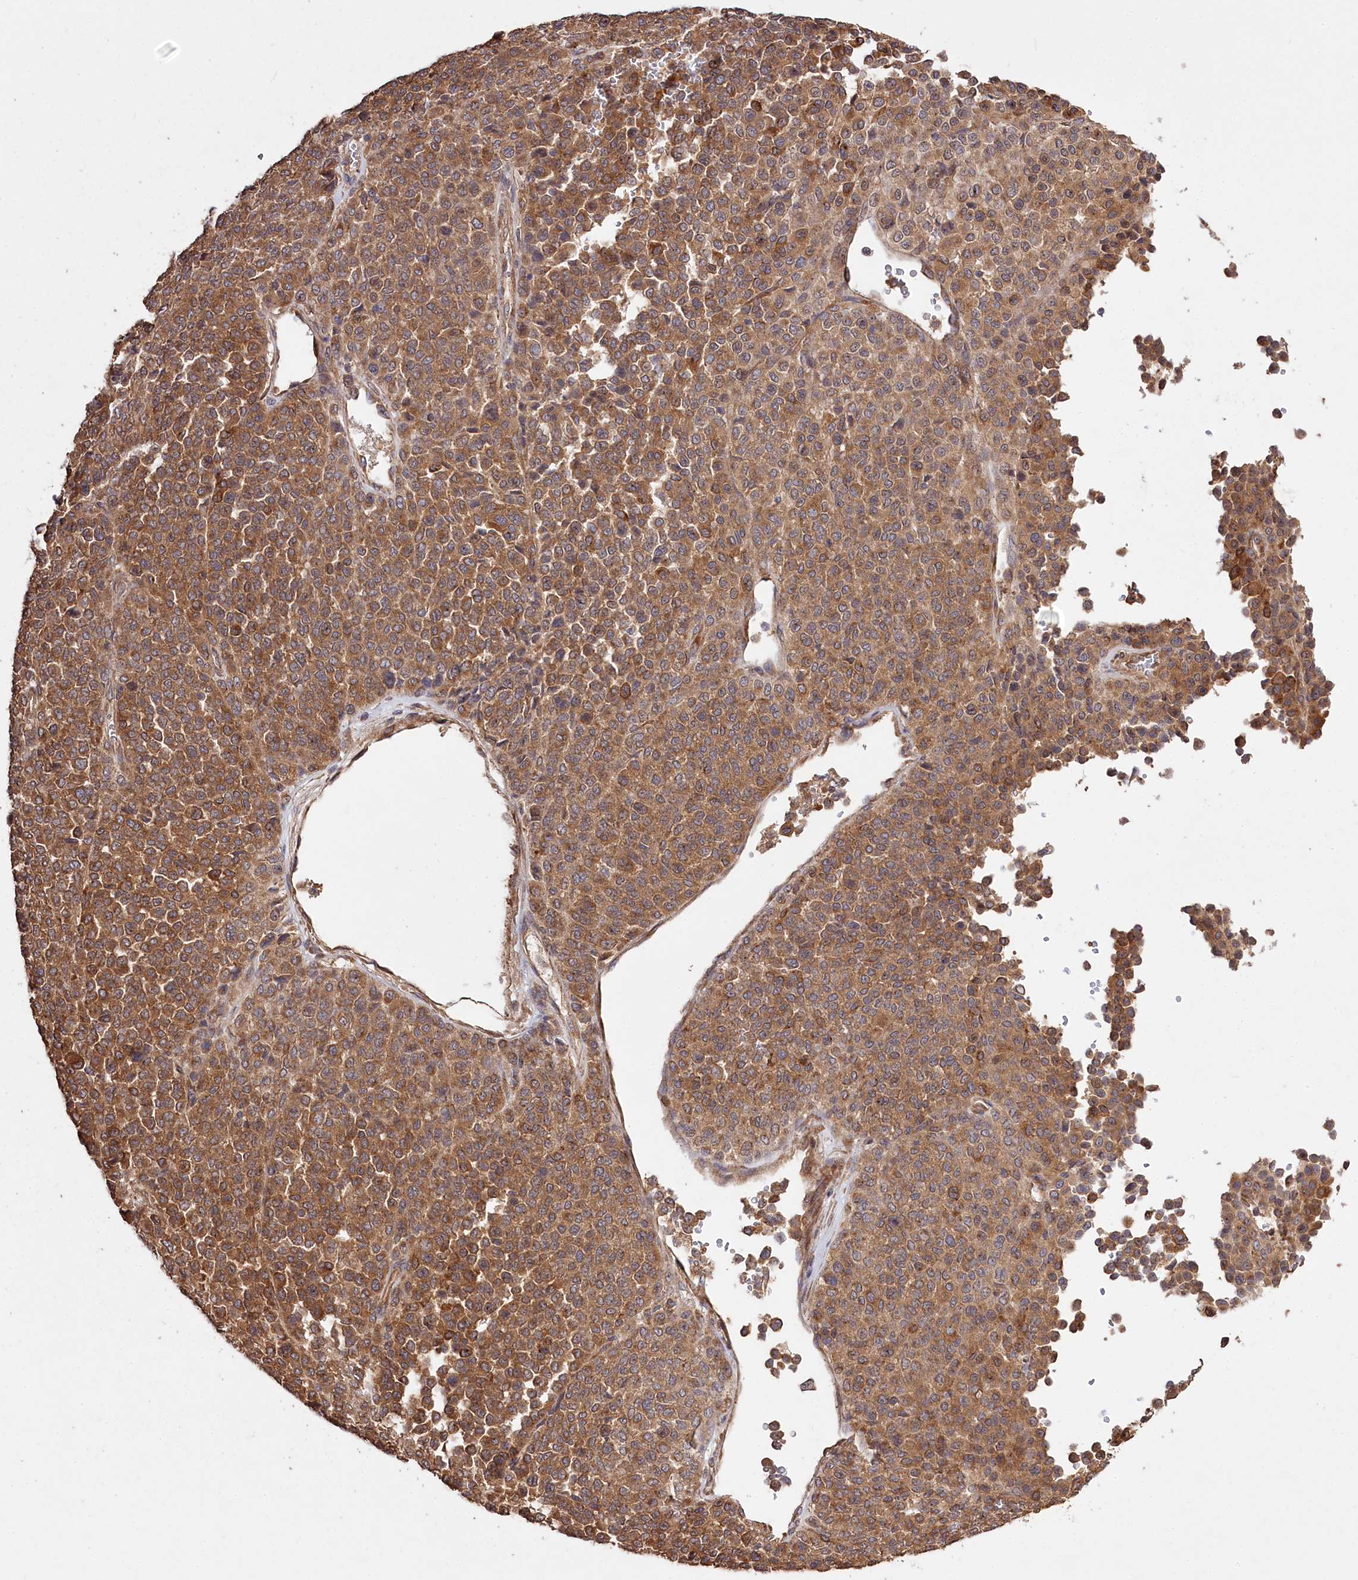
{"staining": {"intensity": "moderate", "quantity": ">75%", "location": "cytoplasmic/membranous"}, "tissue": "melanoma", "cell_type": "Tumor cells", "image_type": "cancer", "snomed": [{"axis": "morphology", "description": "Malignant melanoma, Metastatic site"}, {"axis": "topography", "description": "Pancreas"}], "caption": "This histopathology image shows IHC staining of human malignant melanoma (metastatic site), with medium moderate cytoplasmic/membranous positivity in about >75% of tumor cells.", "gene": "PRSS53", "patient": {"sex": "female", "age": 30}}